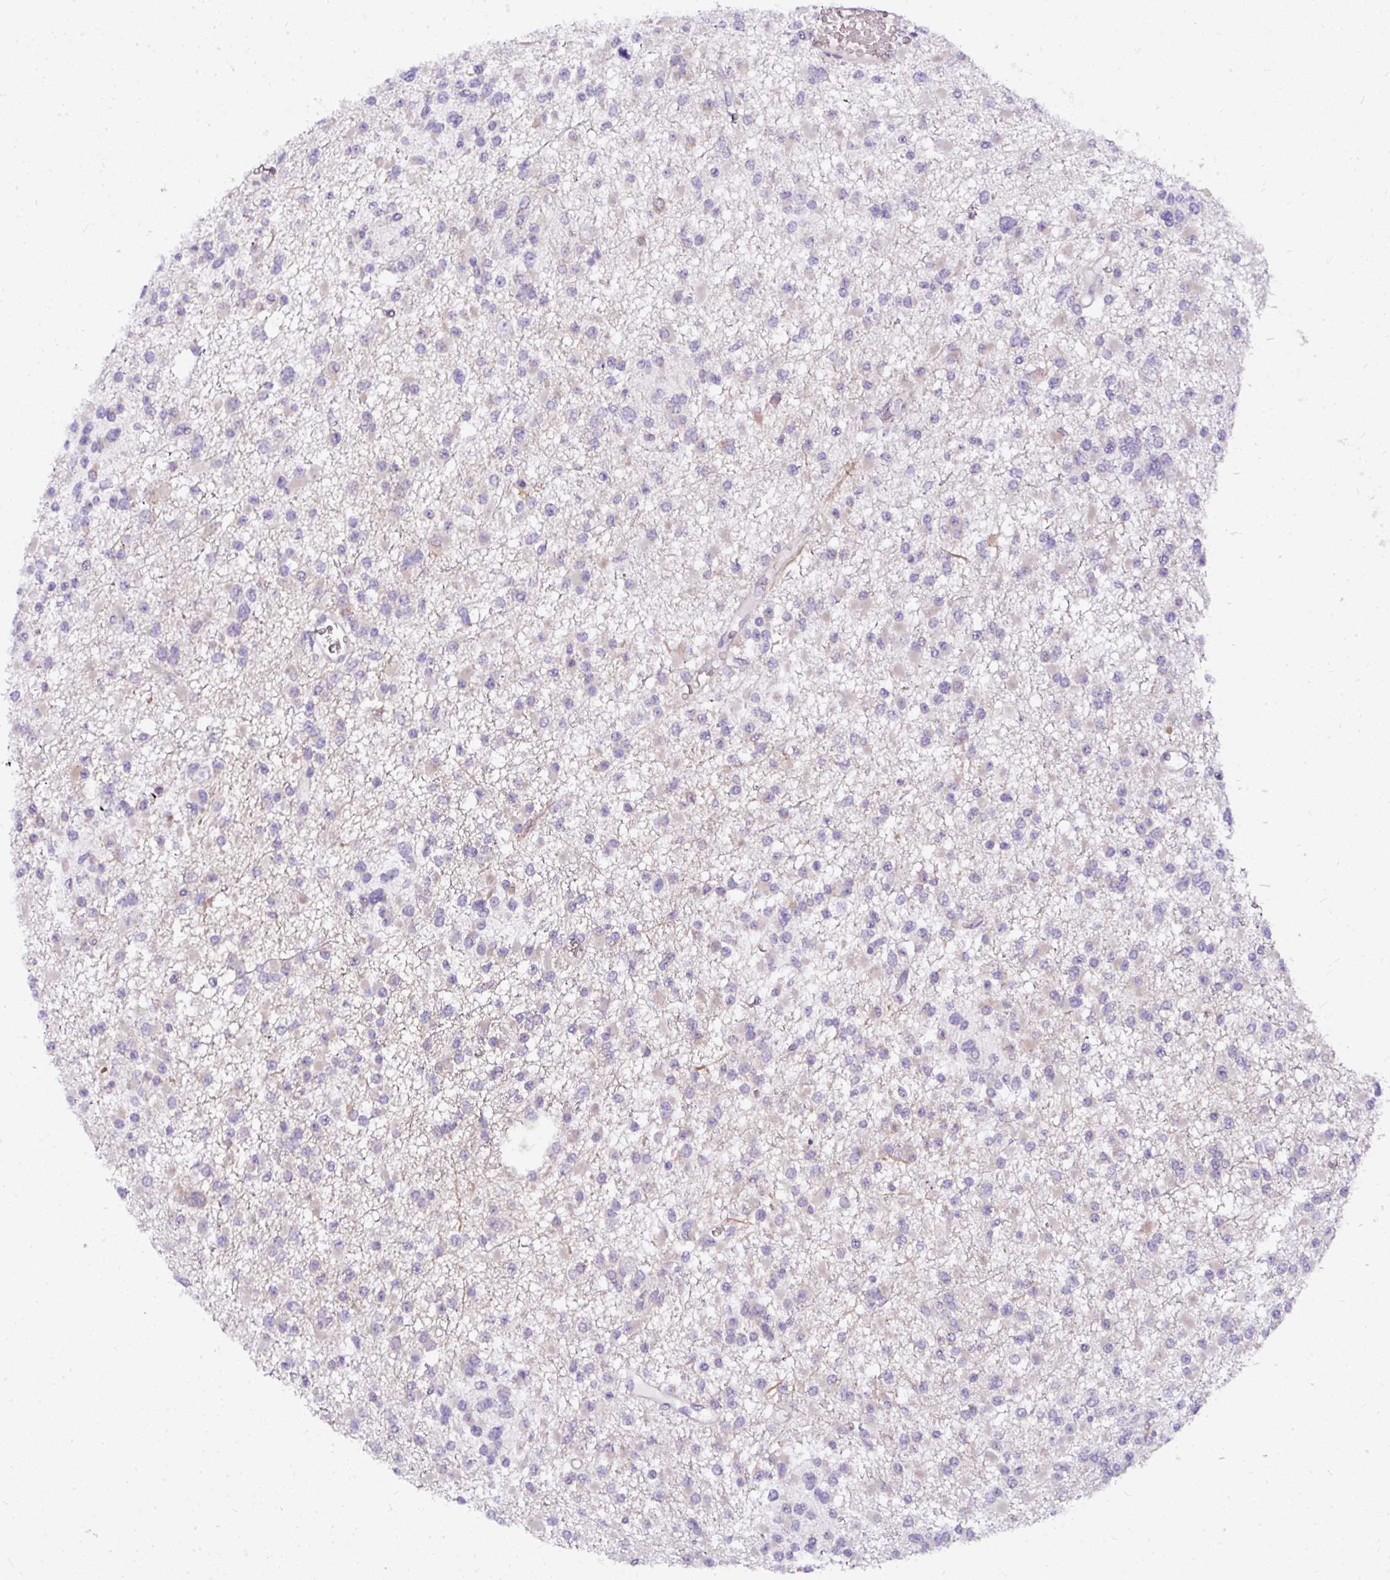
{"staining": {"intensity": "negative", "quantity": "none", "location": "none"}, "tissue": "glioma", "cell_type": "Tumor cells", "image_type": "cancer", "snomed": [{"axis": "morphology", "description": "Glioma, malignant, Low grade"}, {"axis": "topography", "description": "Brain"}], "caption": "Tumor cells are negative for protein expression in human glioma.", "gene": "DEPDC5", "patient": {"sex": "female", "age": 22}}